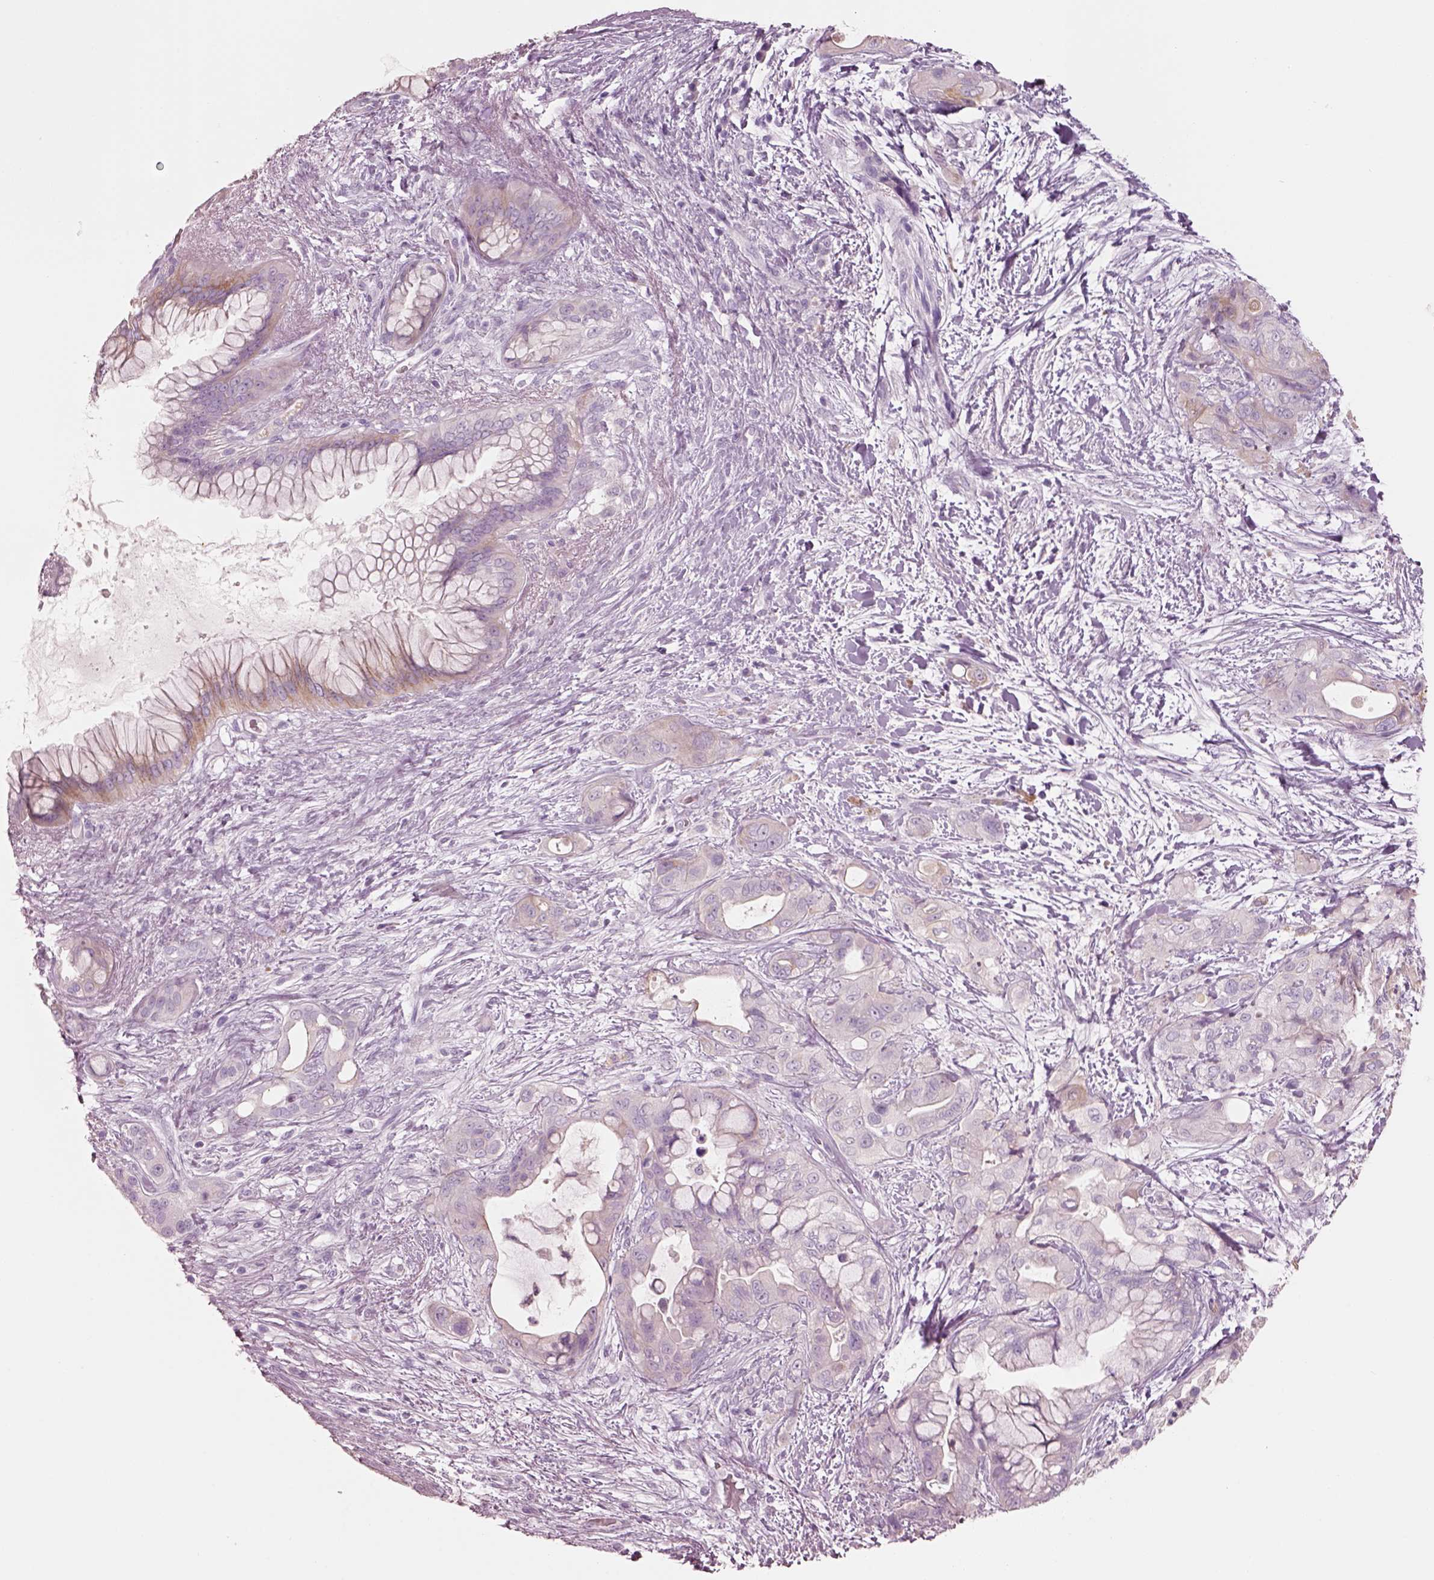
{"staining": {"intensity": "negative", "quantity": "none", "location": "none"}, "tissue": "pancreatic cancer", "cell_type": "Tumor cells", "image_type": "cancer", "snomed": [{"axis": "morphology", "description": "Adenocarcinoma, NOS"}, {"axis": "topography", "description": "Pancreas"}], "caption": "This is a photomicrograph of IHC staining of pancreatic adenocarcinoma, which shows no staining in tumor cells.", "gene": "PNOC", "patient": {"sex": "male", "age": 71}}